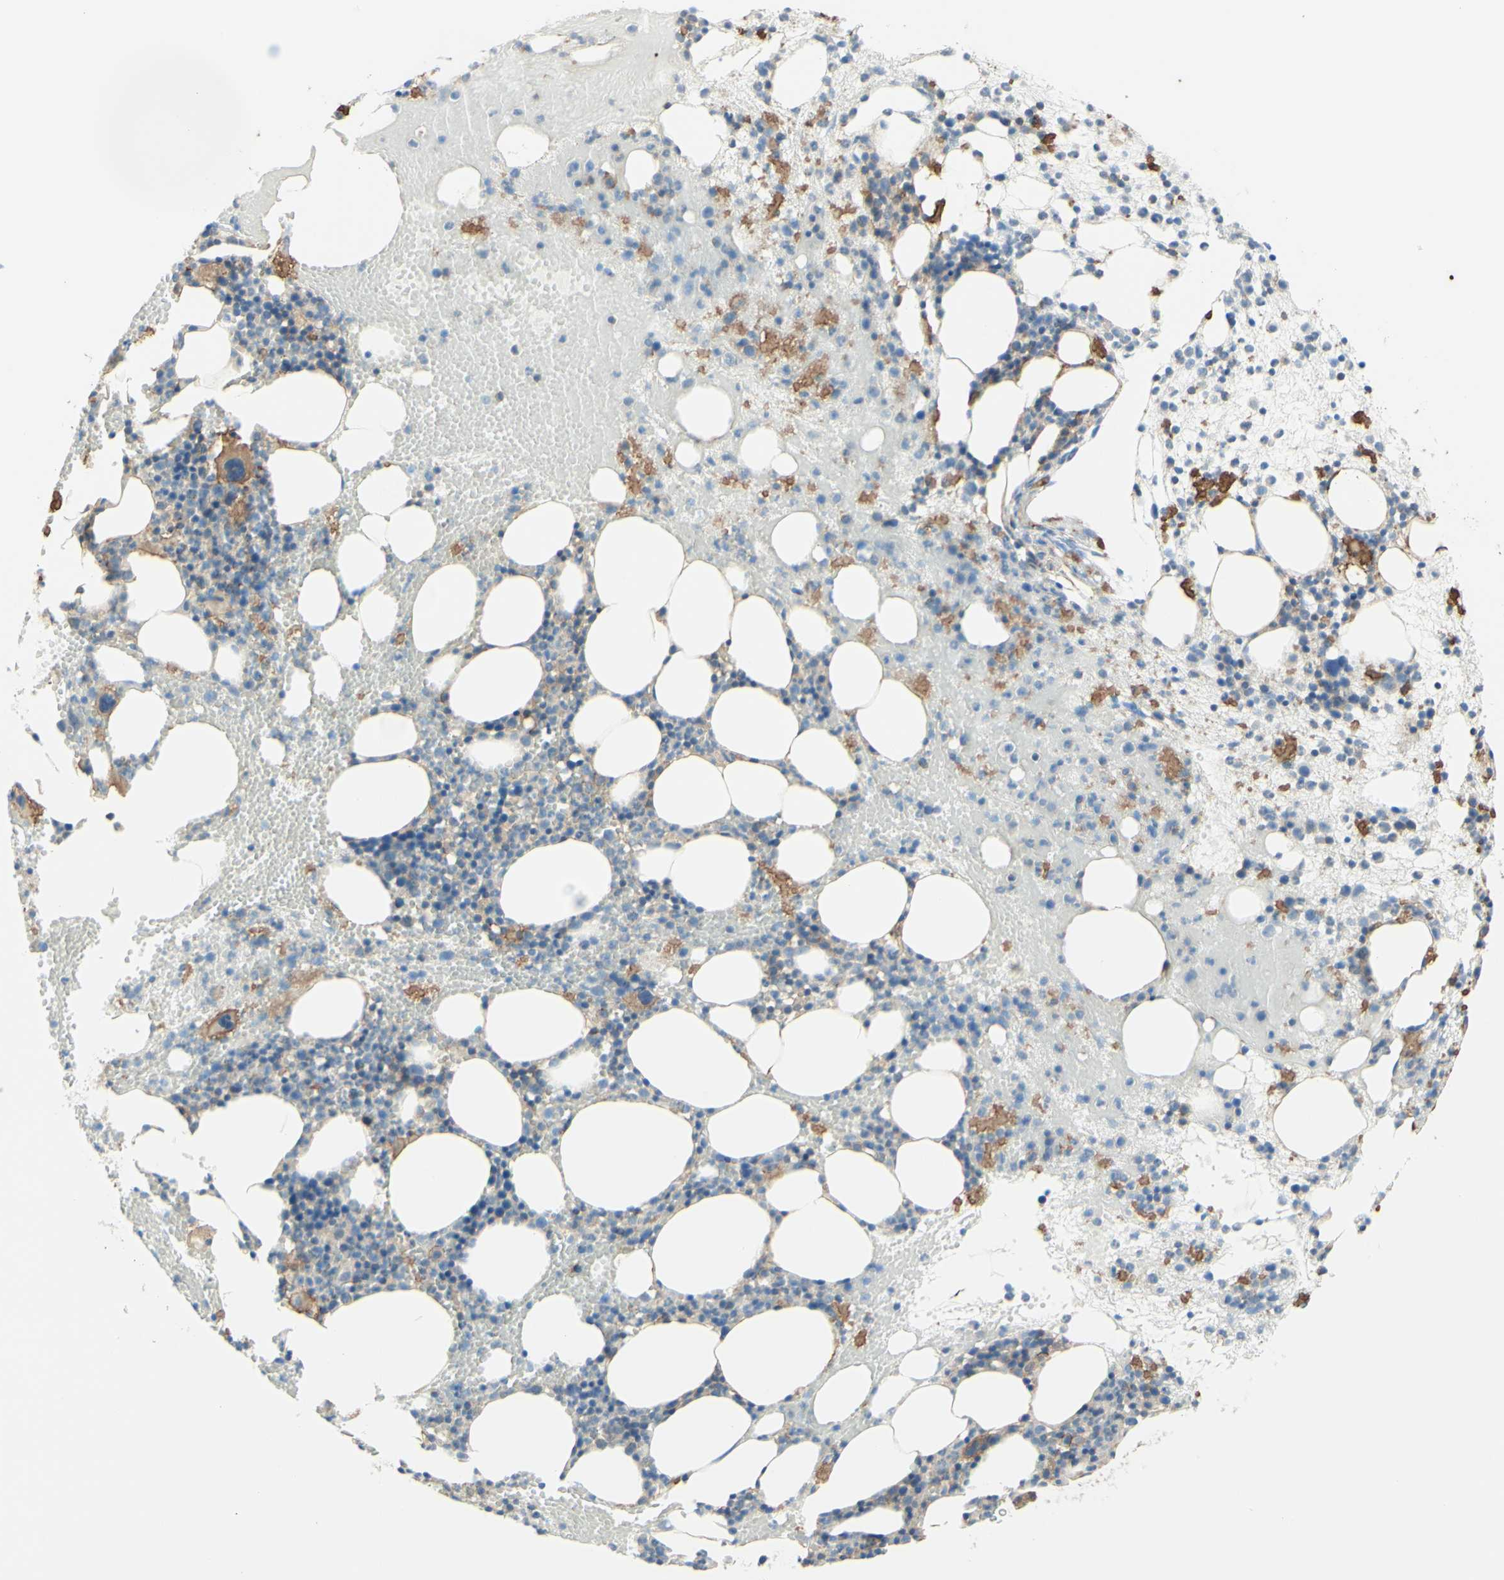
{"staining": {"intensity": "moderate", "quantity": "<25%", "location": "cytoplasmic/membranous"}, "tissue": "bone marrow", "cell_type": "Hematopoietic cells", "image_type": "normal", "snomed": [{"axis": "morphology", "description": "Normal tissue, NOS"}, {"axis": "morphology", "description": "Inflammation, NOS"}, {"axis": "topography", "description": "Bone marrow"}], "caption": "Human bone marrow stained for a protein (brown) demonstrates moderate cytoplasmic/membranous positive expression in about <25% of hematopoietic cells.", "gene": "MTM1", "patient": {"sex": "female", "age": 79}}